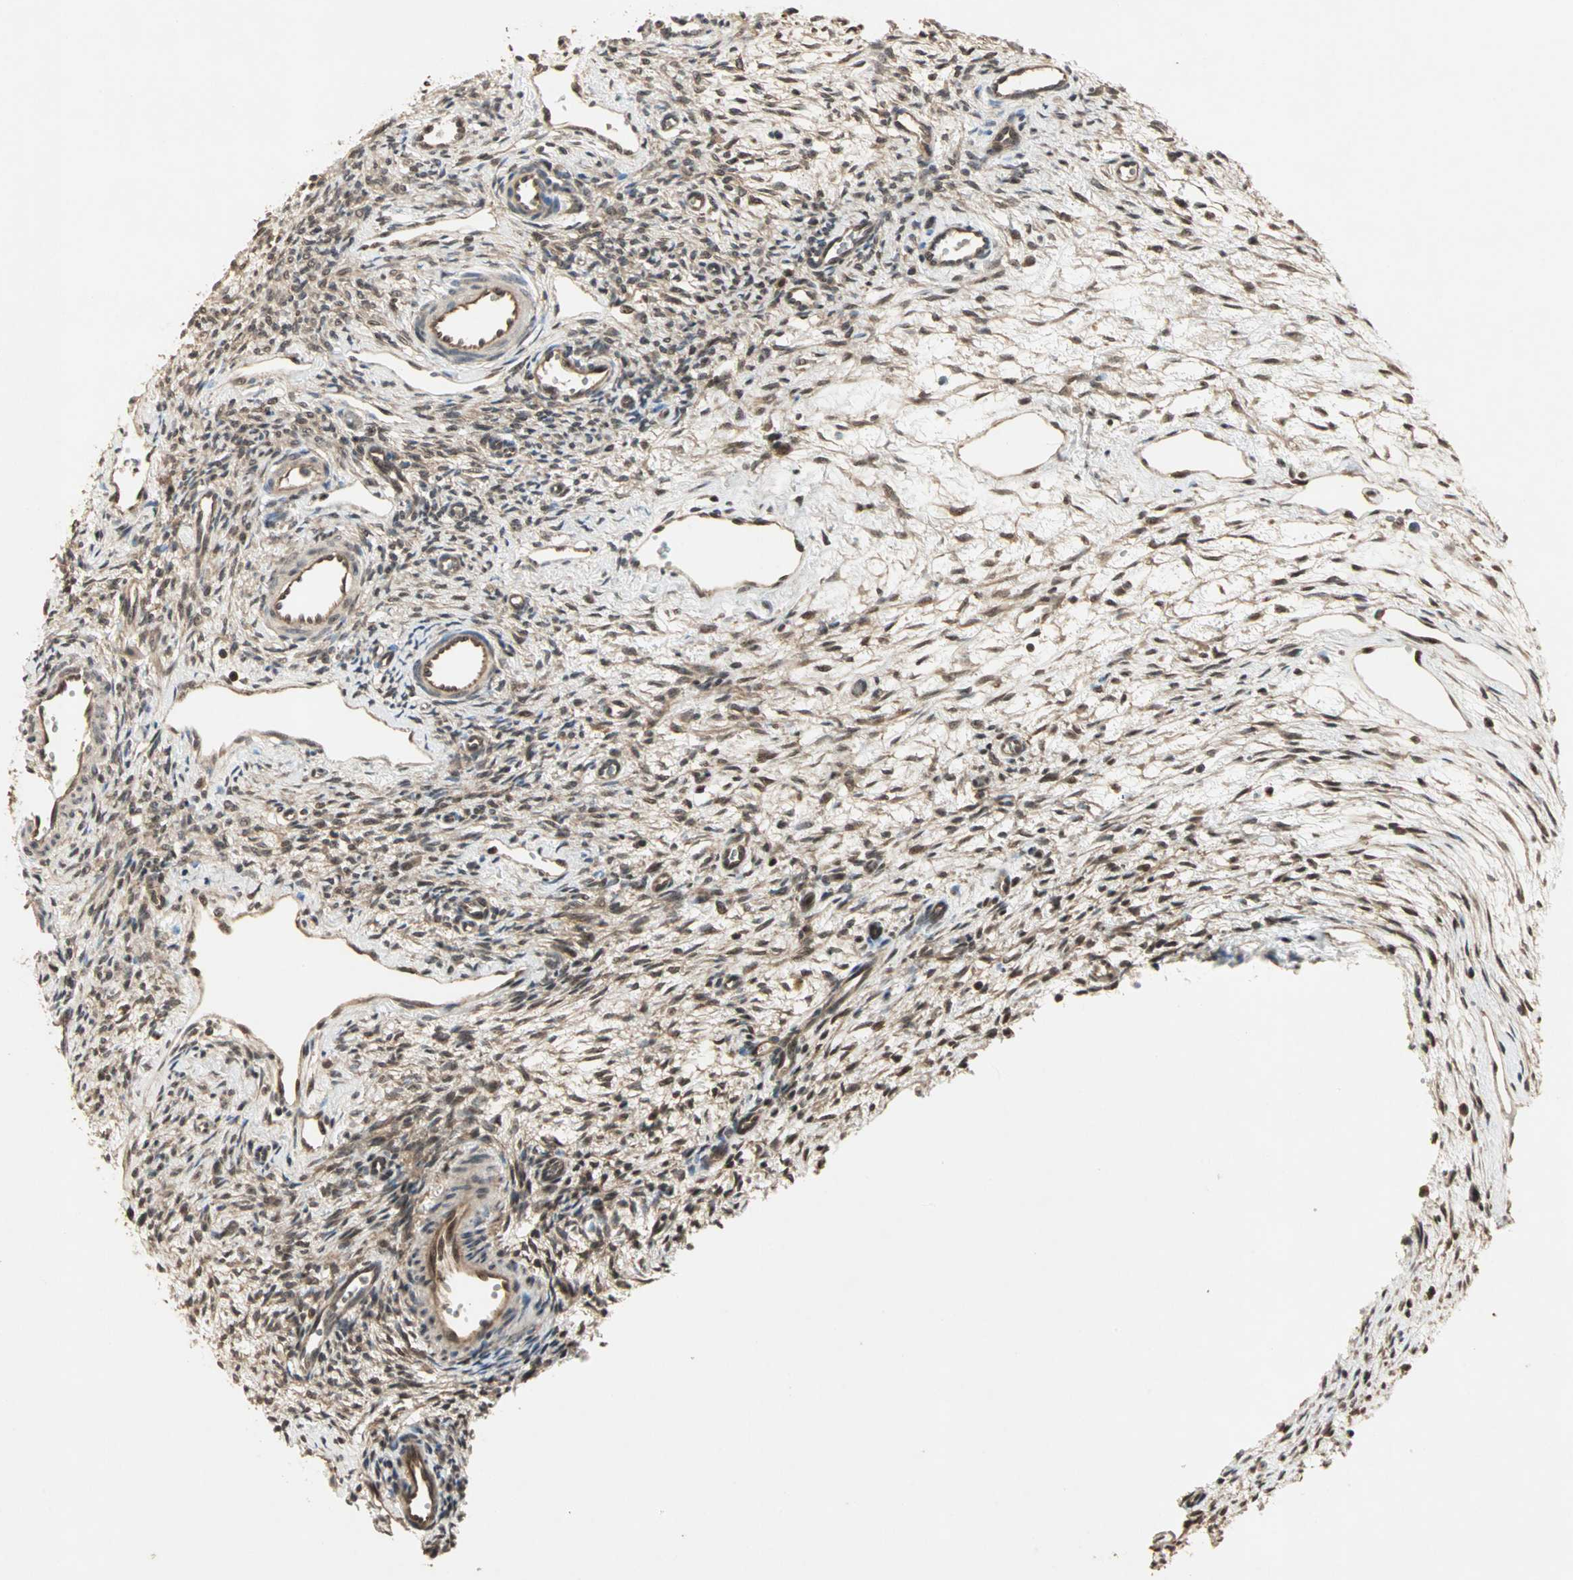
{"staining": {"intensity": "moderate", "quantity": ">75%", "location": "cytoplasmic/membranous,nuclear"}, "tissue": "ovary", "cell_type": "Ovarian stroma cells", "image_type": "normal", "snomed": [{"axis": "morphology", "description": "Normal tissue, NOS"}, {"axis": "topography", "description": "Ovary"}], "caption": "Protein expression analysis of benign ovary exhibits moderate cytoplasmic/membranous,nuclear expression in about >75% of ovarian stroma cells.", "gene": "CSNK2B", "patient": {"sex": "female", "age": 33}}